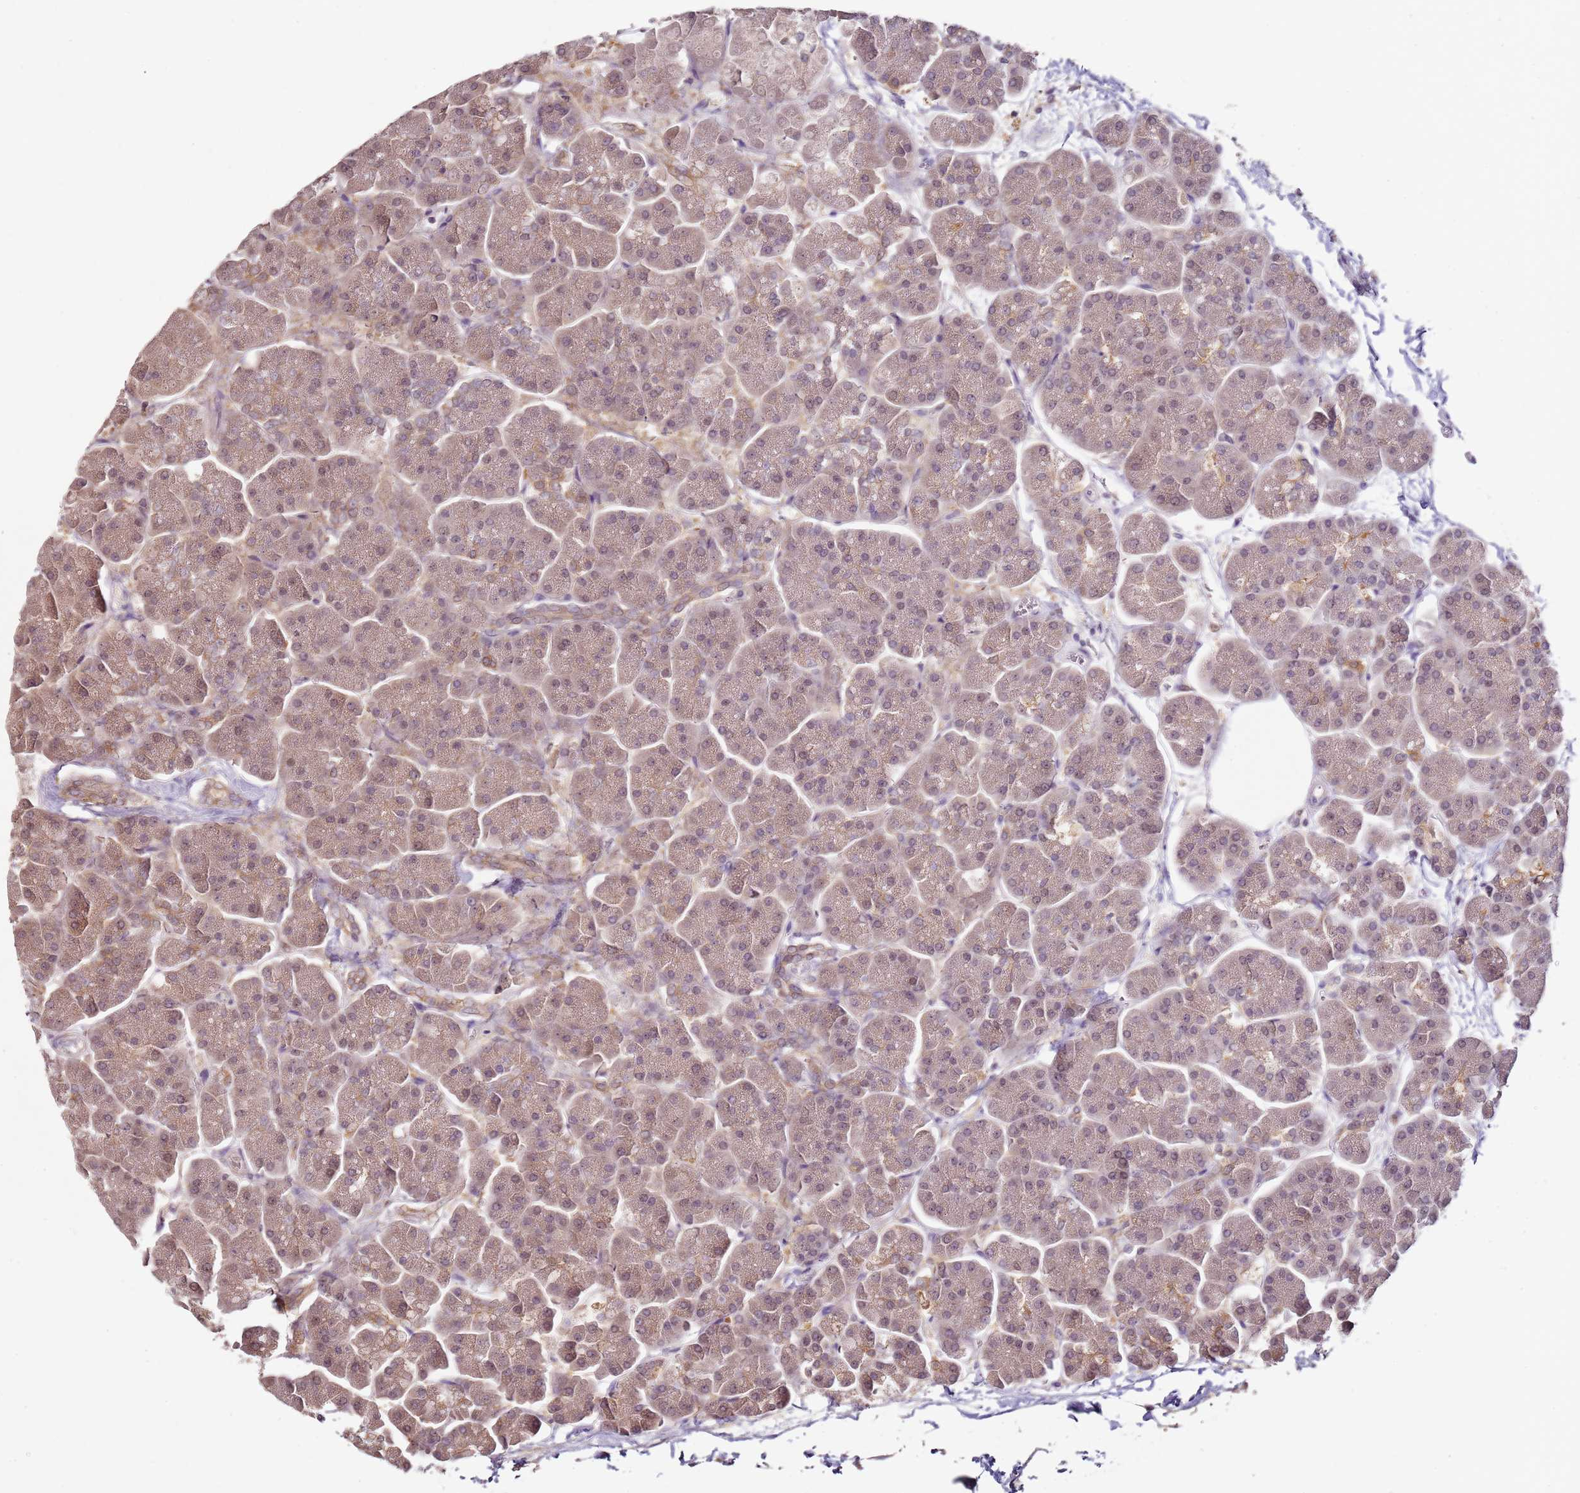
{"staining": {"intensity": "weak", "quantity": ">75%", "location": "cytoplasmic/membranous"}, "tissue": "pancreas", "cell_type": "Exocrine glandular cells", "image_type": "normal", "snomed": [{"axis": "morphology", "description": "Normal tissue, NOS"}, {"axis": "topography", "description": "Pancreas"}, {"axis": "topography", "description": "Peripheral nerve tissue"}], "caption": "IHC of unremarkable human pancreas shows low levels of weak cytoplasmic/membranous staining in approximately >75% of exocrine glandular cells.", "gene": "MDH1", "patient": {"sex": "male", "age": 54}}